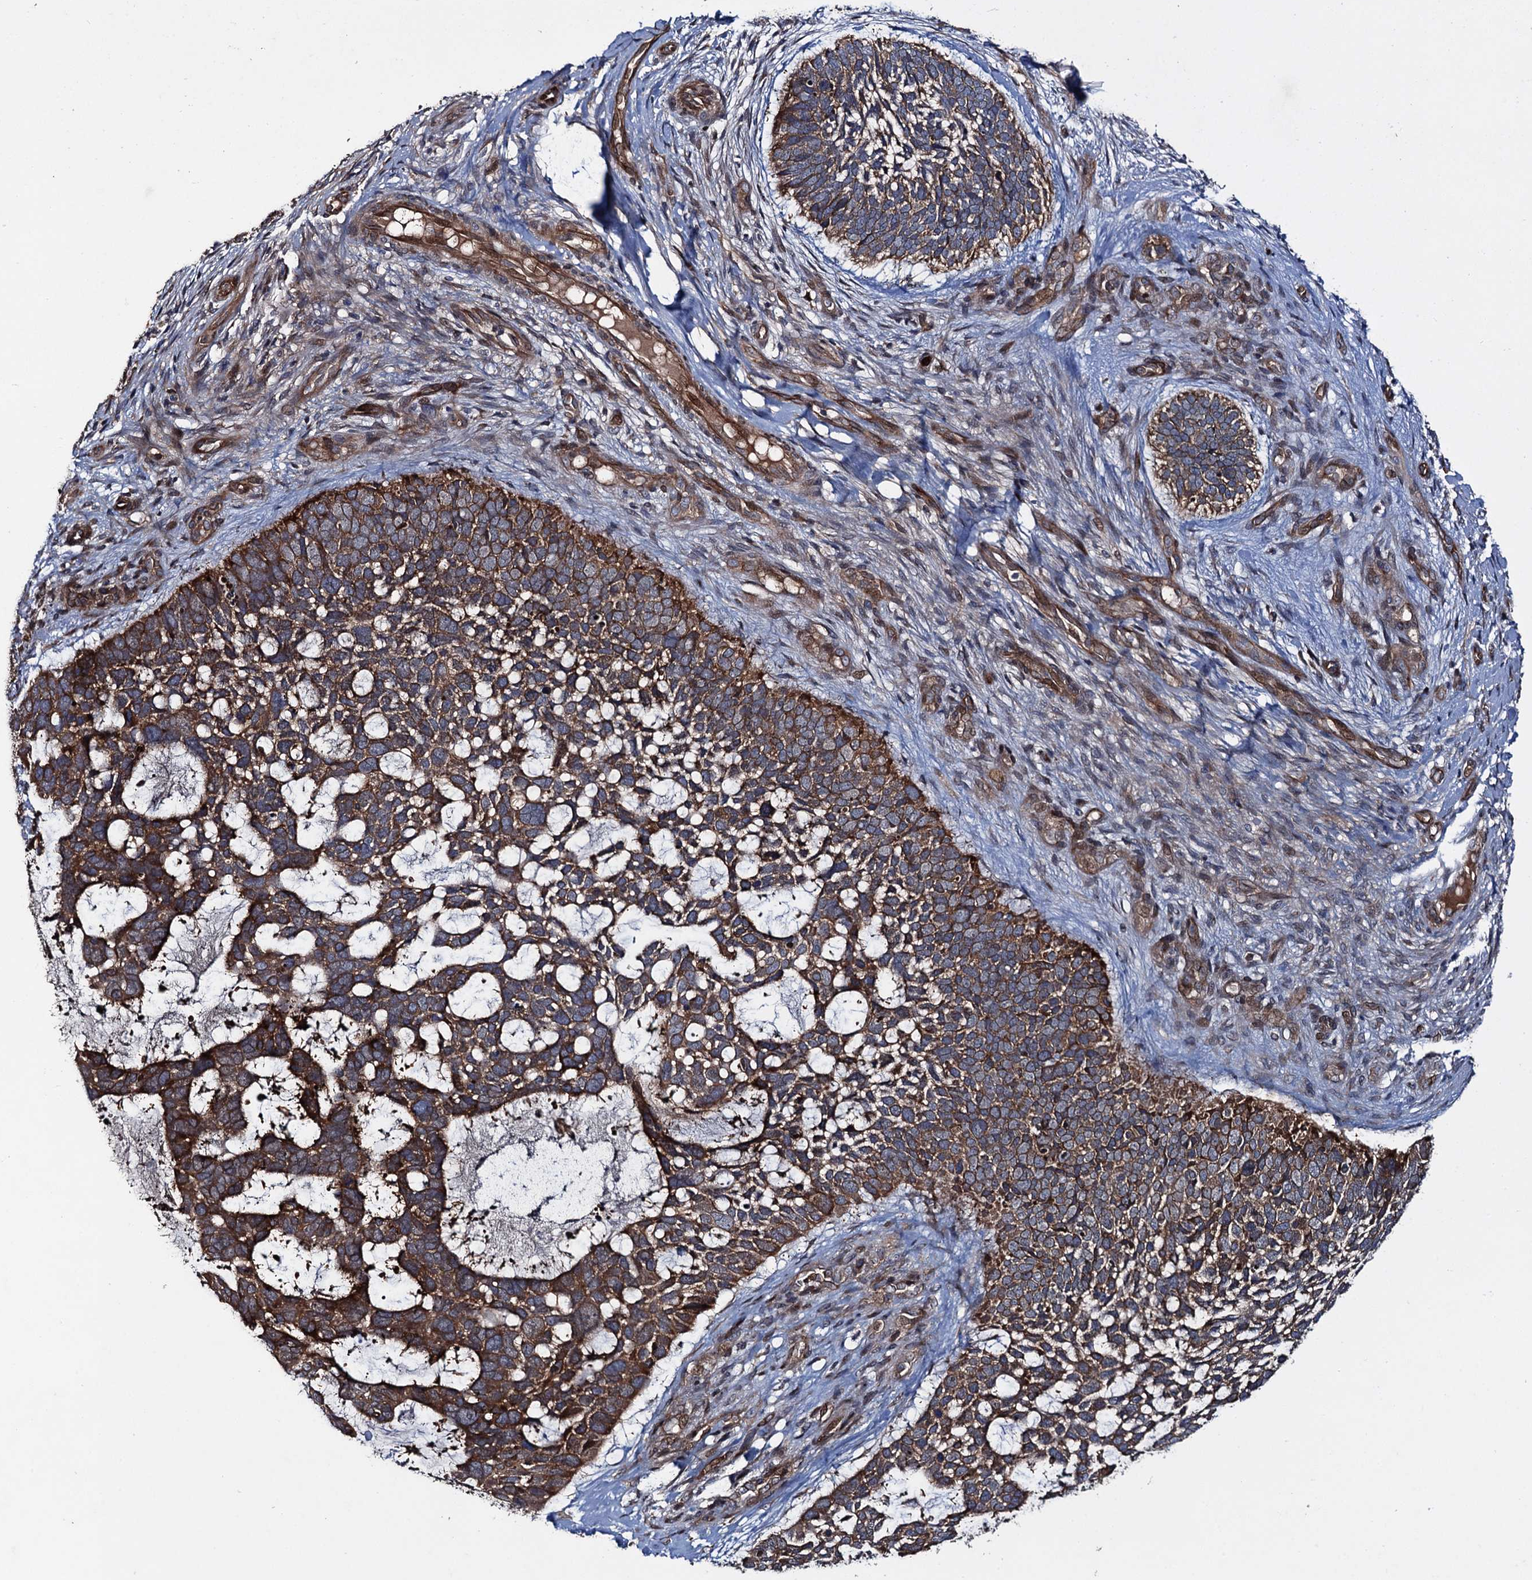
{"staining": {"intensity": "strong", "quantity": ">75%", "location": "cytoplasmic/membranous"}, "tissue": "skin cancer", "cell_type": "Tumor cells", "image_type": "cancer", "snomed": [{"axis": "morphology", "description": "Basal cell carcinoma"}, {"axis": "topography", "description": "Skin"}], "caption": "Human skin cancer (basal cell carcinoma) stained for a protein (brown) exhibits strong cytoplasmic/membranous positive expression in about >75% of tumor cells.", "gene": "RHOBTB1", "patient": {"sex": "male", "age": 88}}